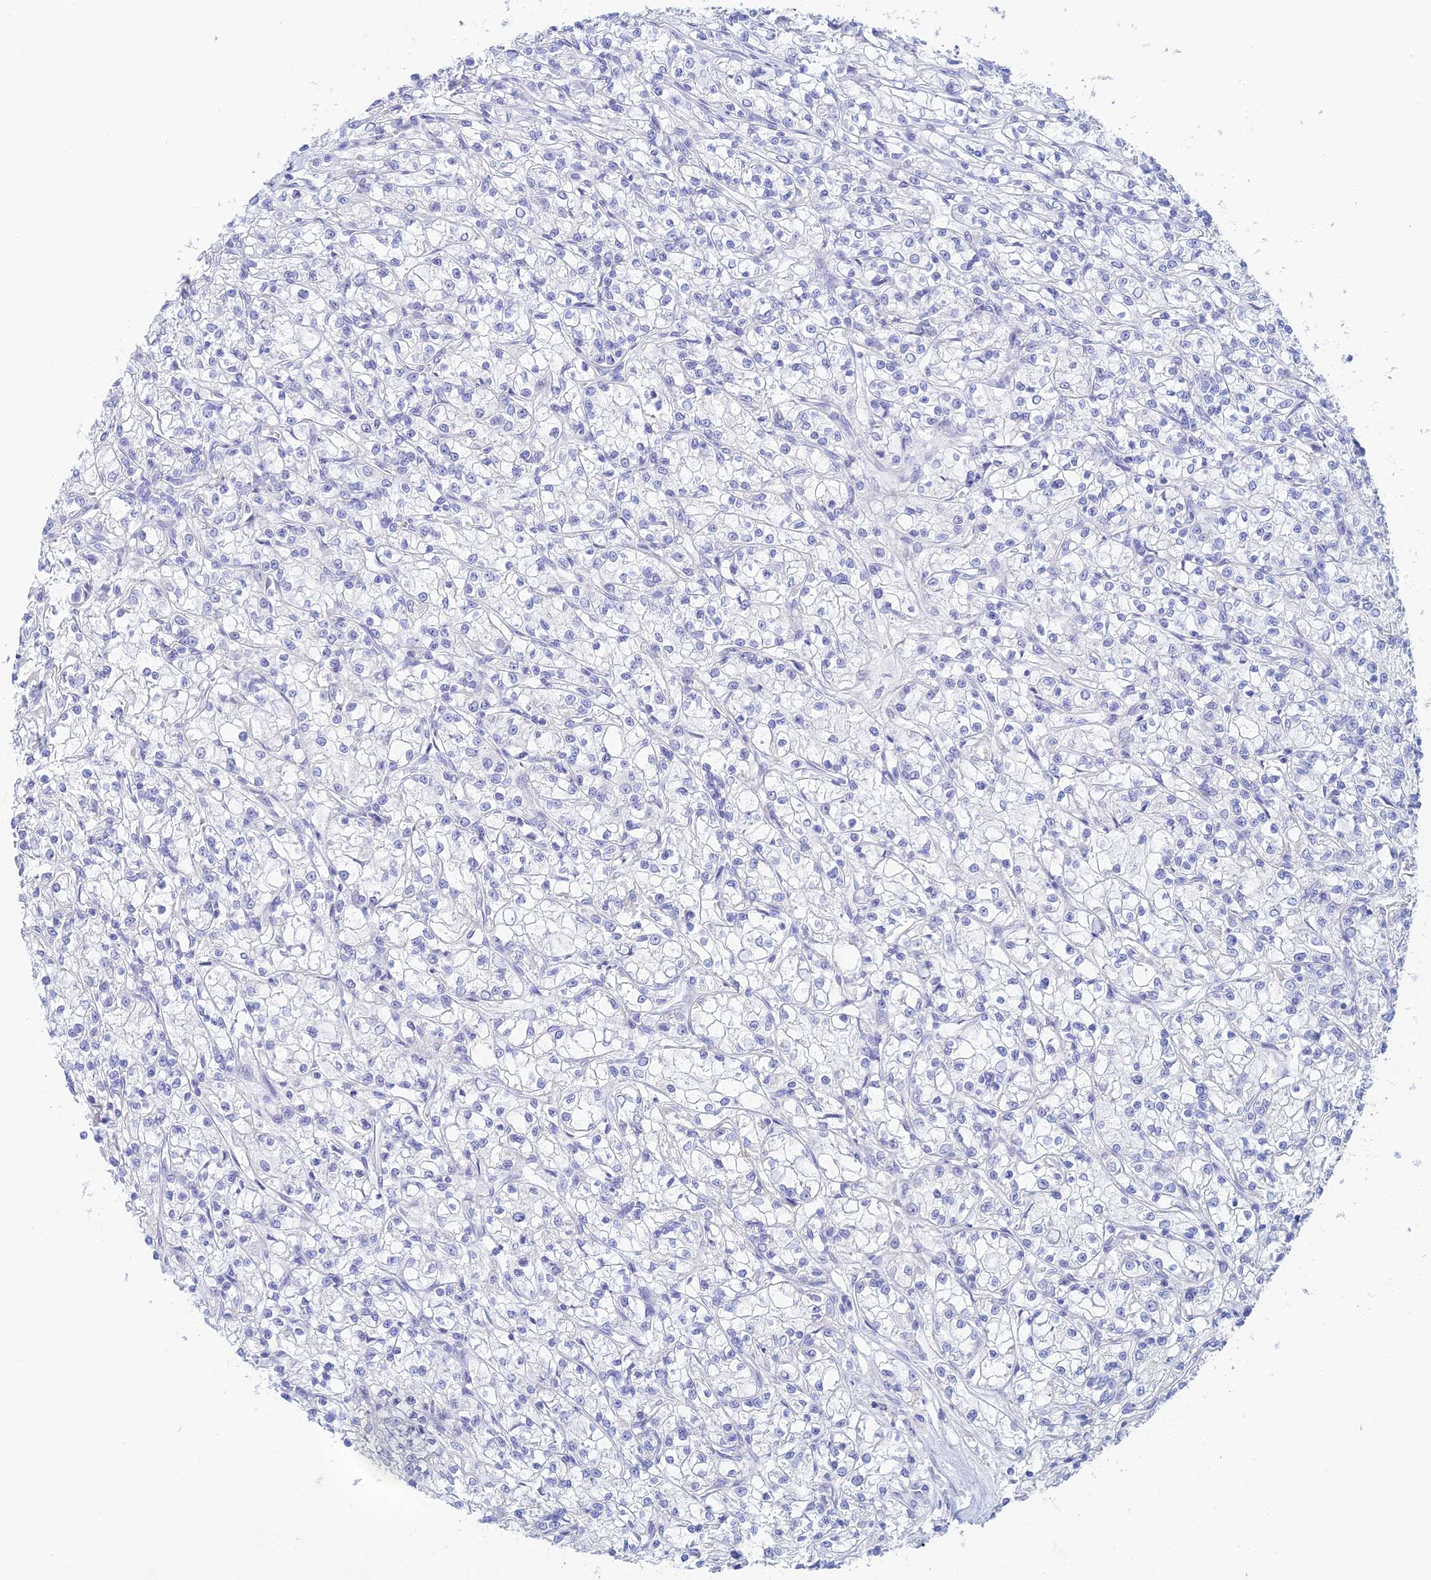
{"staining": {"intensity": "negative", "quantity": "none", "location": "none"}, "tissue": "renal cancer", "cell_type": "Tumor cells", "image_type": "cancer", "snomed": [{"axis": "morphology", "description": "Adenocarcinoma, NOS"}, {"axis": "topography", "description": "Kidney"}], "caption": "Immunohistochemistry (IHC) histopathology image of adenocarcinoma (renal) stained for a protein (brown), which reveals no positivity in tumor cells.", "gene": "CEP152", "patient": {"sex": "female", "age": 59}}